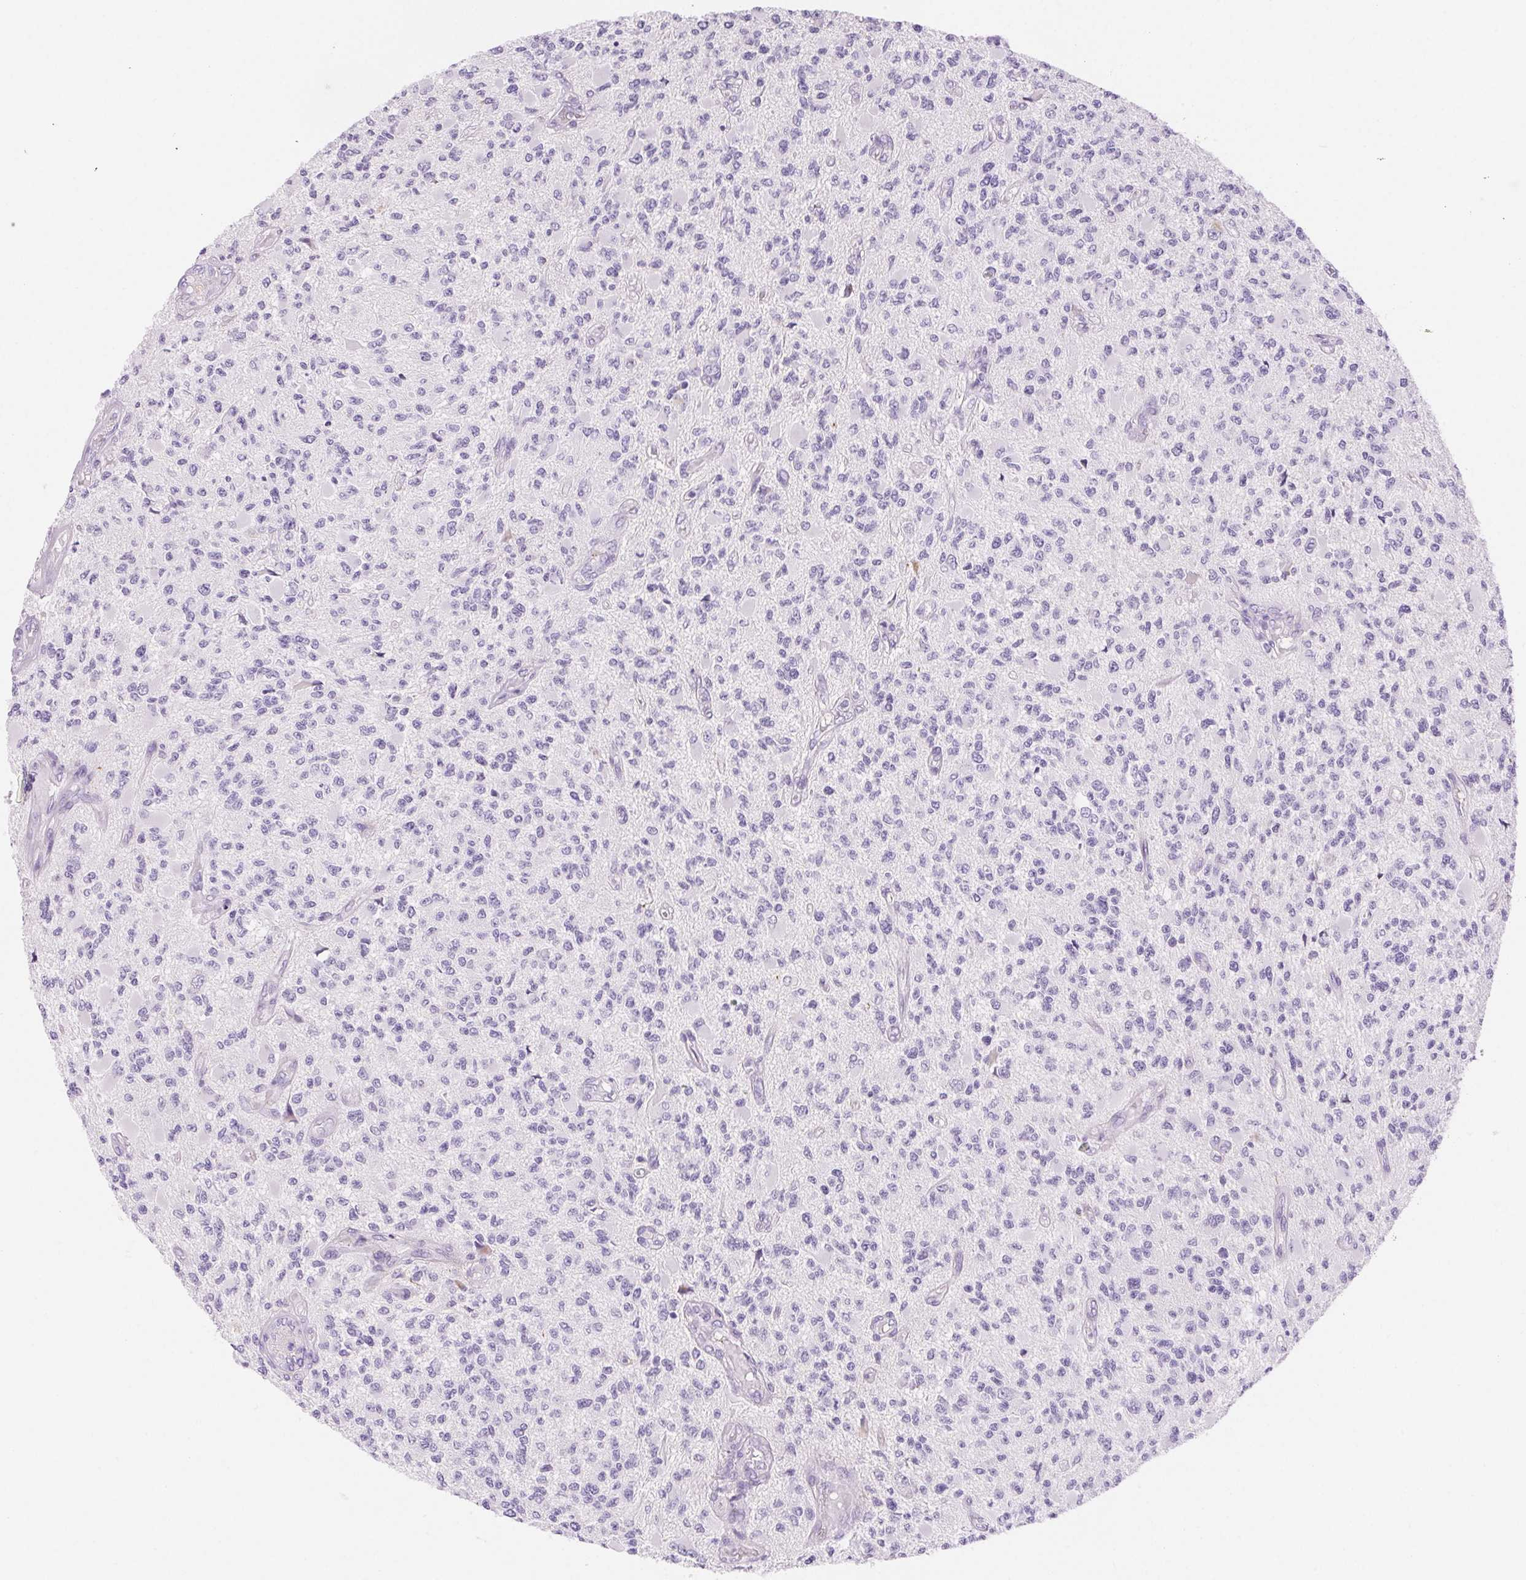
{"staining": {"intensity": "negative", "quantity": "none", "location": "none"}, "tissue": "glioma", "cell_type": "Tumor cells", "image_type": "cancer", "snomed": [{"axis": "morphology", "description": "Glioma, malignant, High grade"}, {"axis": "topography", "description": "Brain"}], "caption": "Glioma was stained to show a protein in brown. There is no significant staining in tumor cells. Brightfield microscopy of immunohistochemistry stained with DAB (brown) and hematoxylin (blue), captured at high magnification.", "gene": "CLDN16", "patient": {"sex": "female", "age": 63}}